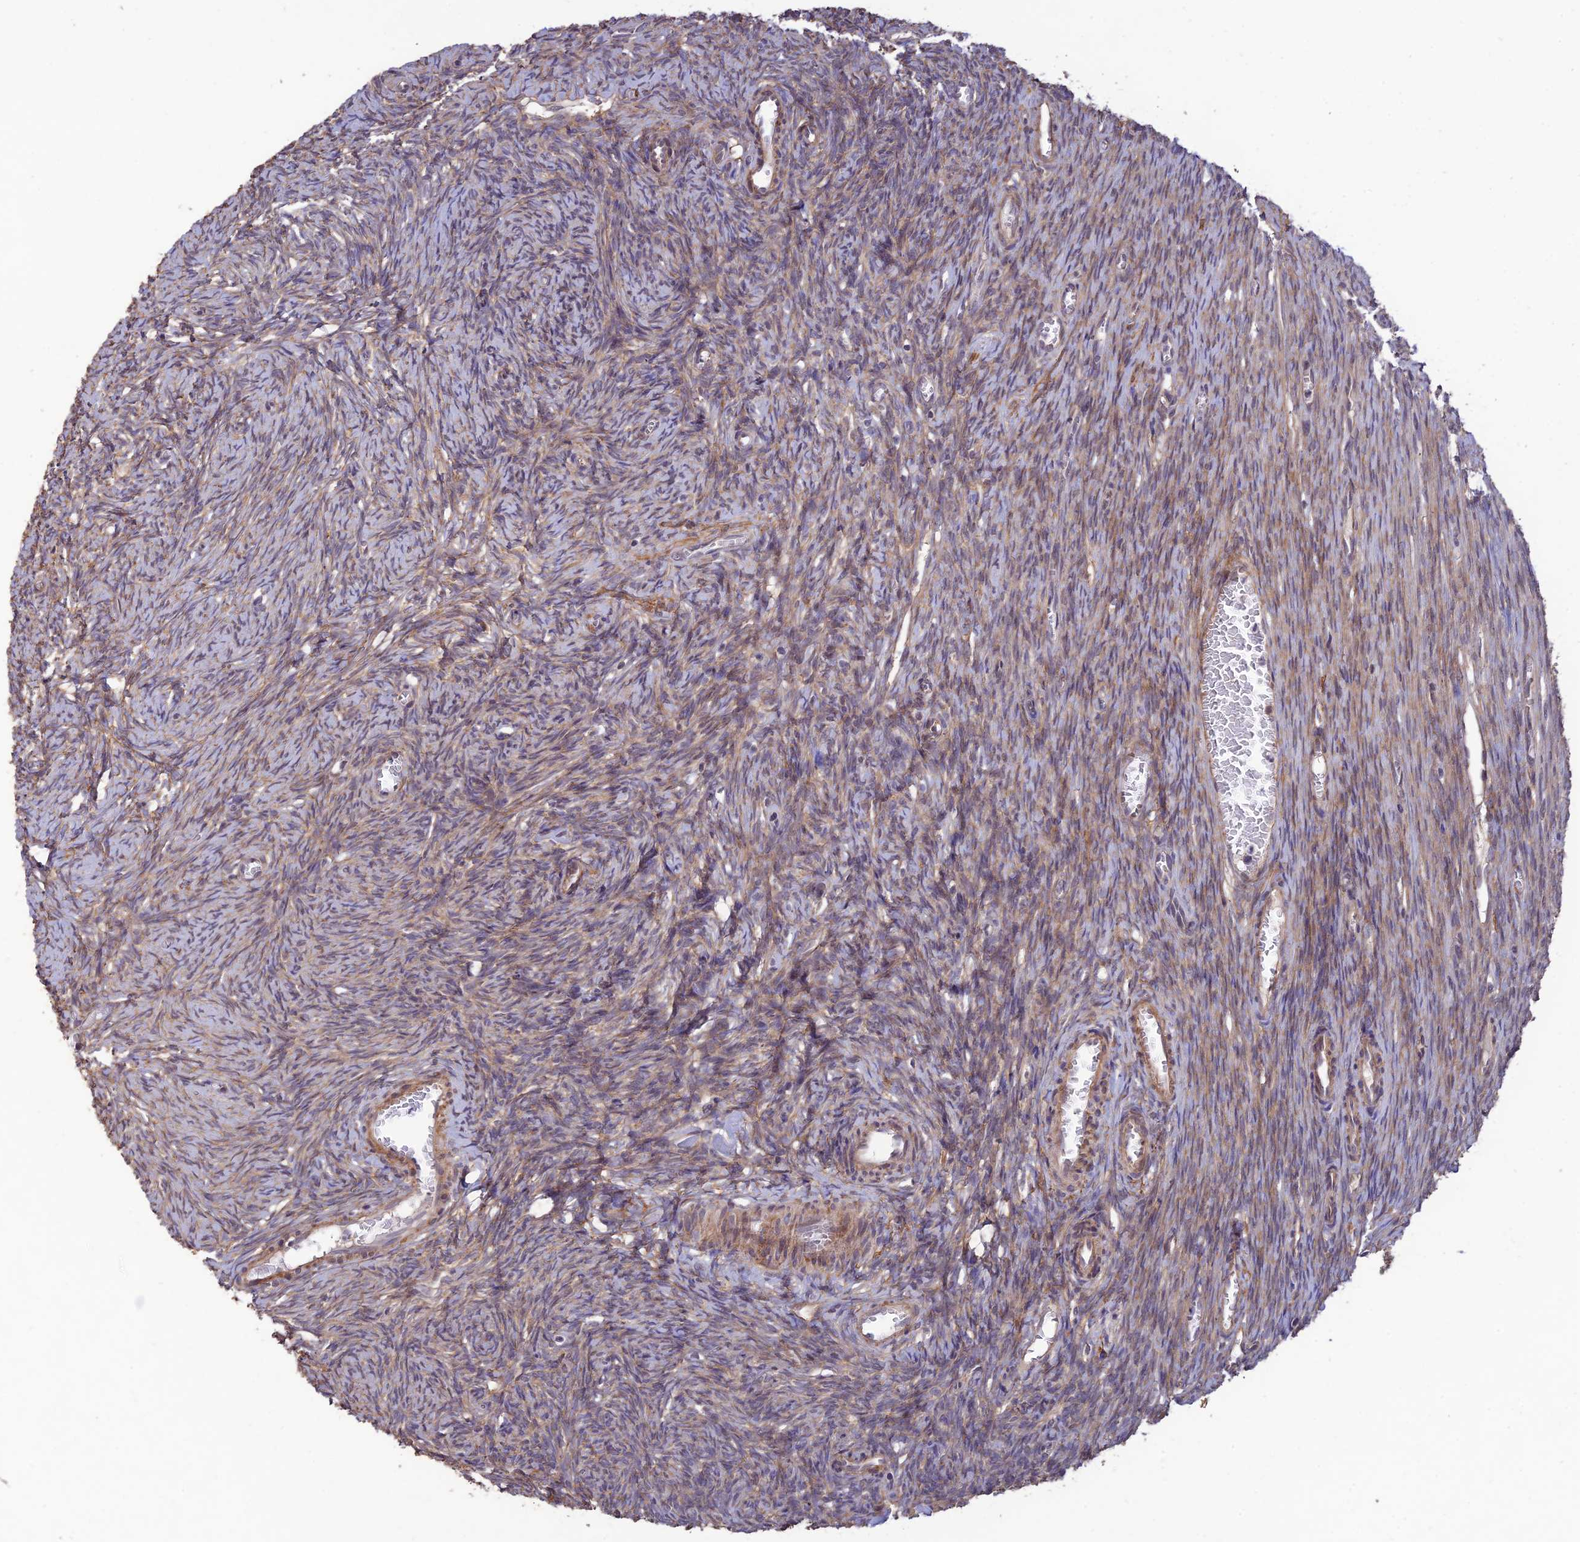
{"staining": {"intensity": "moderate", "quantity": ">75%", "location": "cytoplasmic/membranous"}, "tissue": "ovary", "cell_type": "Ovarian stroma cells", "image_type": "normal", "snomed": [{"axis": "morphology", "description": "Normal tissue, NOS"}, {"axis": "topography", "description": "Ovary"}], "caption": "Ovary stained for a protein exhibits moderate cytoplasmic/membranous positivity in ovarian stroma cells. (Stains: DAB (3,3'-diaminobenzidine) in brown, nuclei in blue, Microscopy: brightfield microscopy at high magnification).", "gene": "PAGR1", "patient": {"sex": "female", "age": 44}}